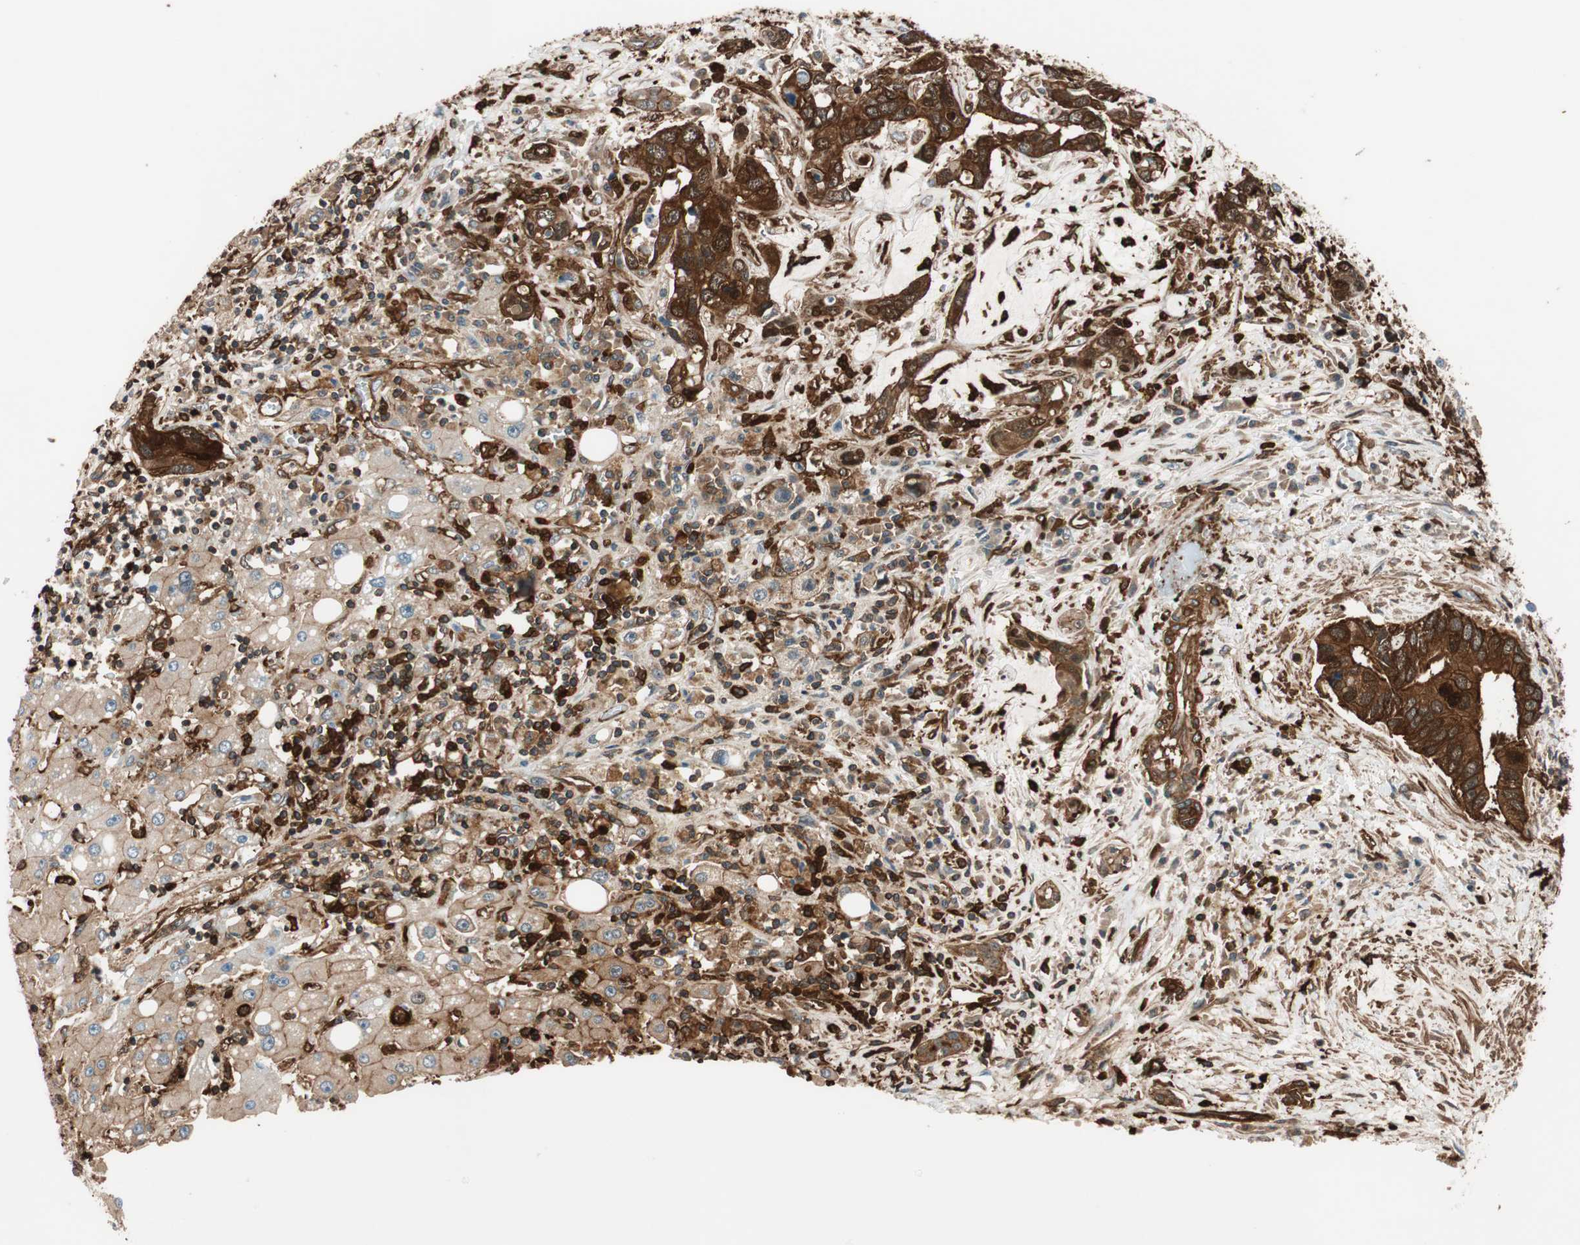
{"staining": {"intensity": "strong", "quantity": ">75%", "location": "cytoplasmic/membranous"}, "tissue": "liver cancer", "cell_type": "Tumor cells", "image_type": "cancer", "snomed": [{"axis": "morphology", "description": "Cholangiocarcinoma"}, {"axis": "topography", "description": "Liver"}], "caption": "Liver cancer (cholangiocarcinoma) stained with a protein marker exhibits strong staining in tumor cells.", "gene": "VASP", "patient": {"sex": "female", "age": 65}}